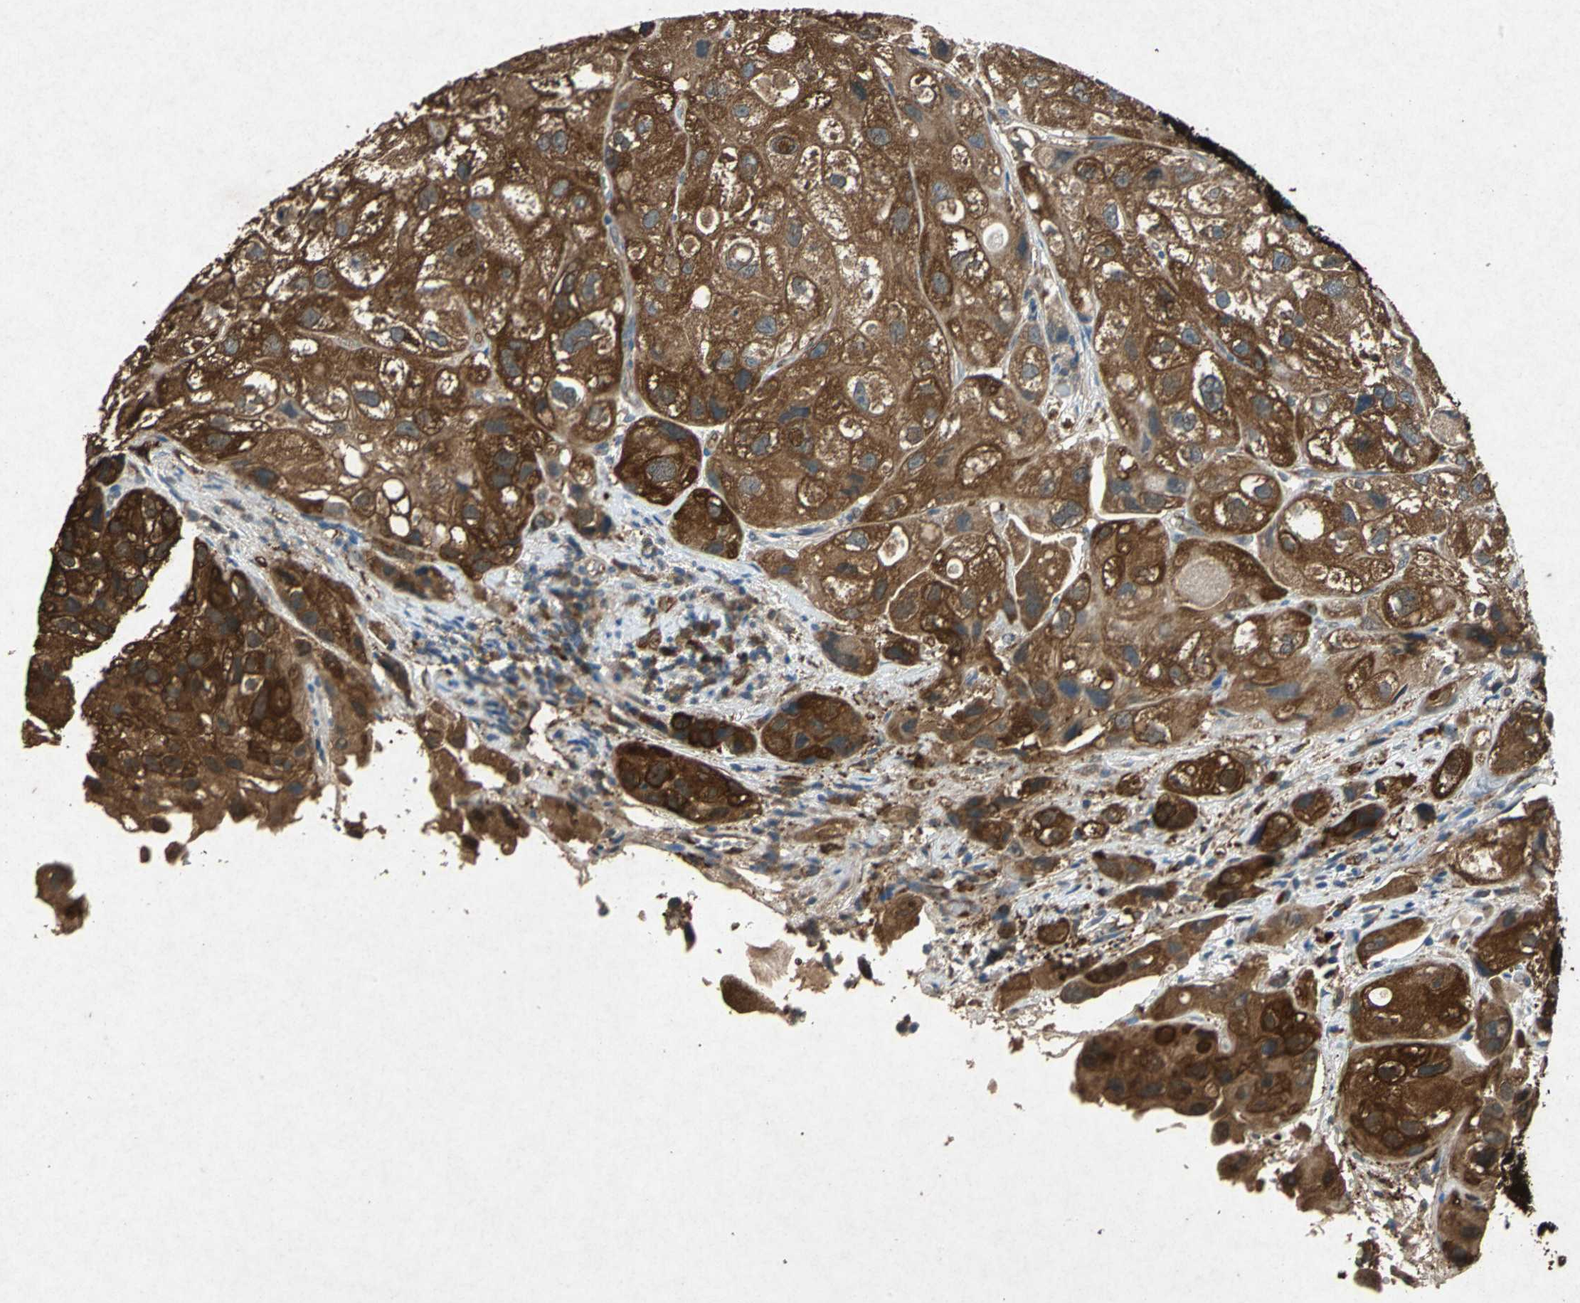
{"staining": {"intensity": "strong", "quantity": ">75%", "location": "cytoplasmic/membranous"}, "tissue": "urothelial cancer", "cell_type": "Tumor cells", "image_type": "cancer", "snomed": [{"axis": "morphology", "description": "Urothelial carcinoma, High grade"}, {"axis": "topography", "description": "Urinary bladder"}], "caption": "A photomicrograph showing strong cytoplasmic/membranous positivity in approximately >75% of tumor cells in high-grade urothelial carcinoma, as visualized by brown immunohistochemical staining.", "gene": "HSP90AB1", "patient": {"sex": "female", "age": 64}}